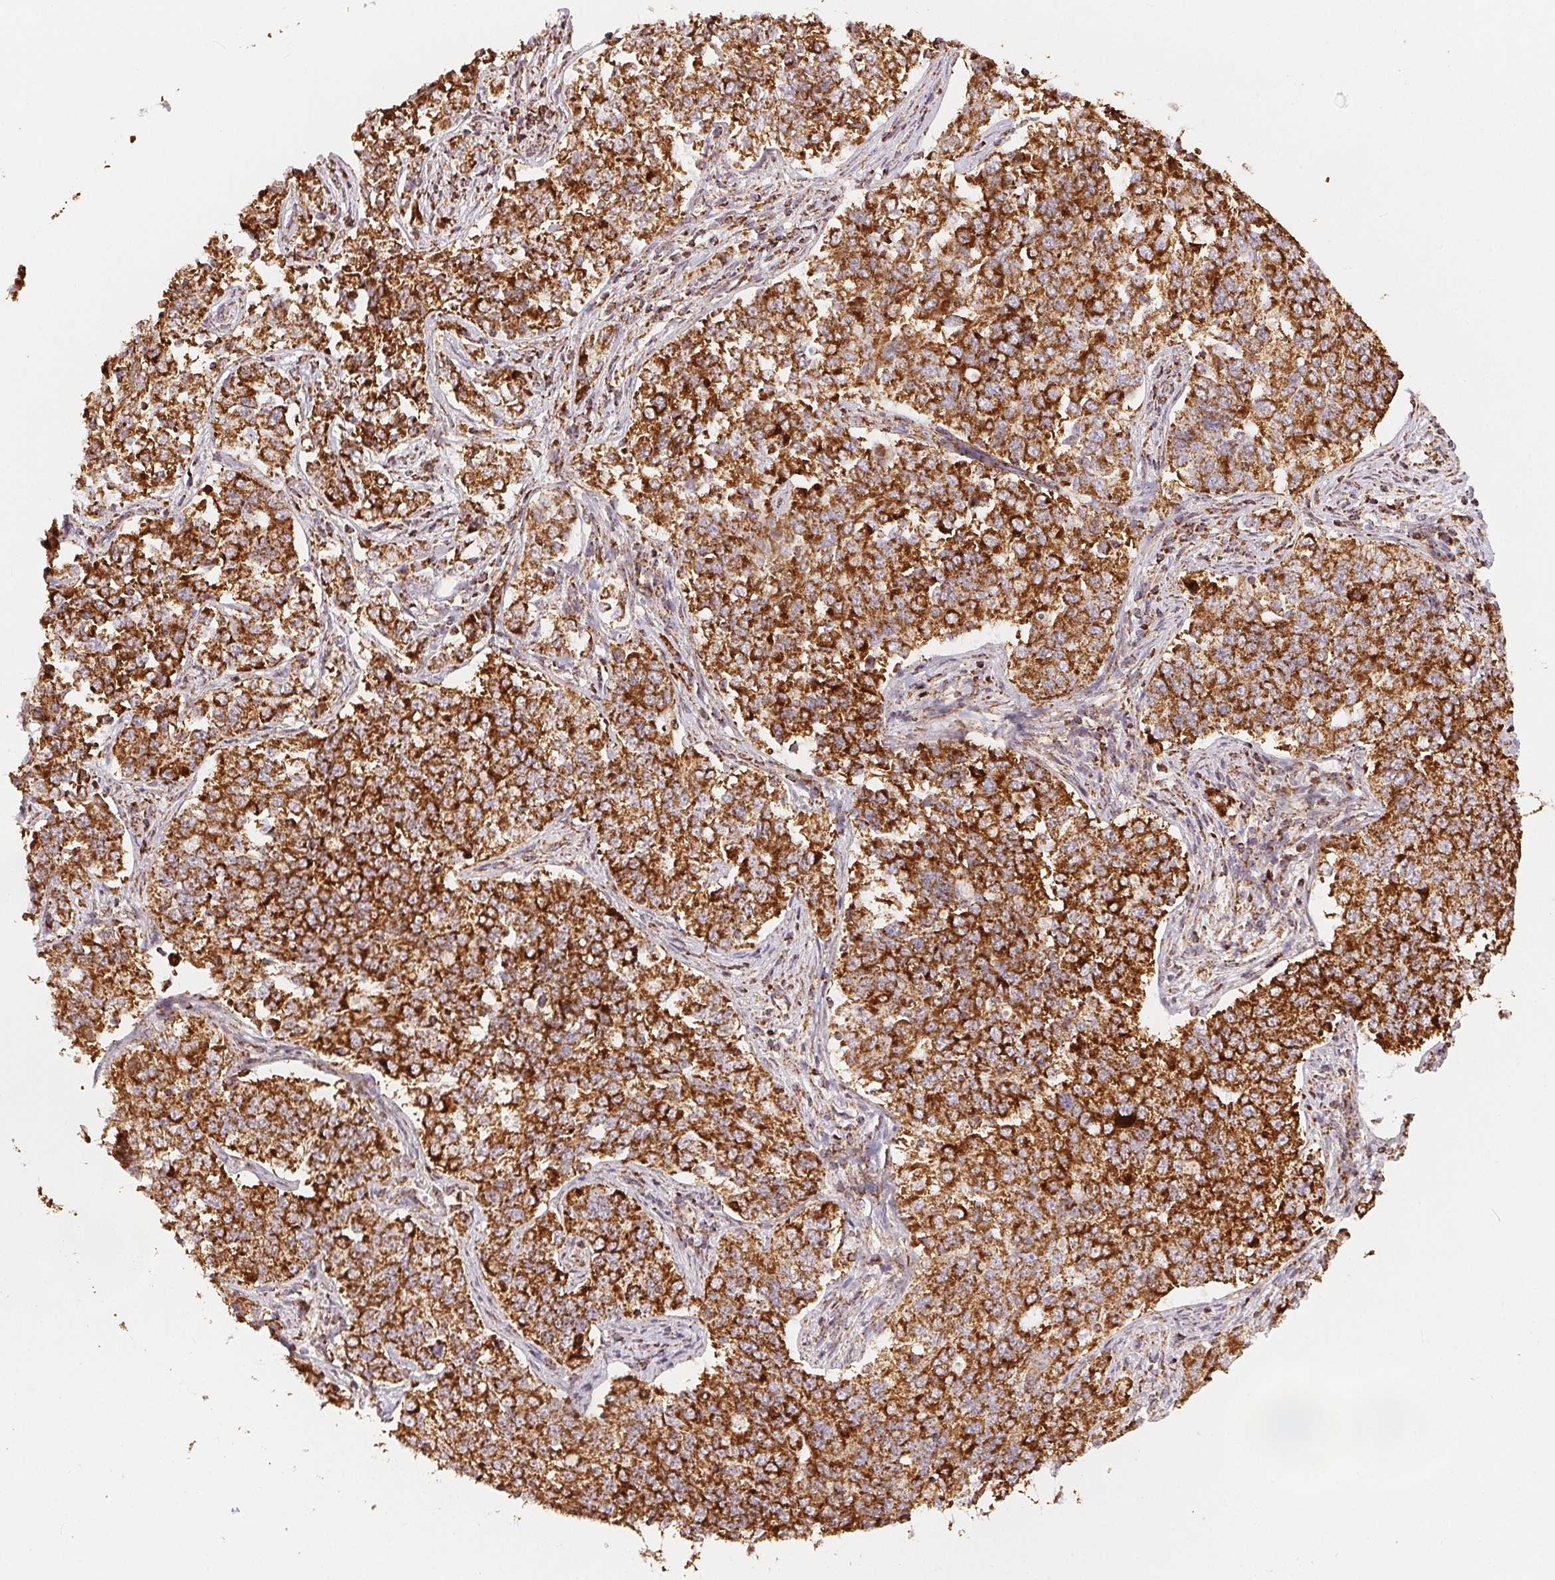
{"staining": {"intensity": "strong", "quantity": ">75%", "location": "cytoplasmic/membranous"}, "tissue": "endometrial cancer", "cell_type": "Tumor cells", "image_type": "cancer", "snomed": [{"axis": "morphology", "description": "Adenocarcinoma, NOS"}, {"axis": "topography", "description": "Endometrium"}], "caption": "Immunohistochemical staining of adenocarcinoma (endometrial) exhibits high levels of strong cytoplasmic/membranous expression in about >75% of tumor cells.", "gene": "SDHB", "patient": {"sex": "female", "age": 43}}